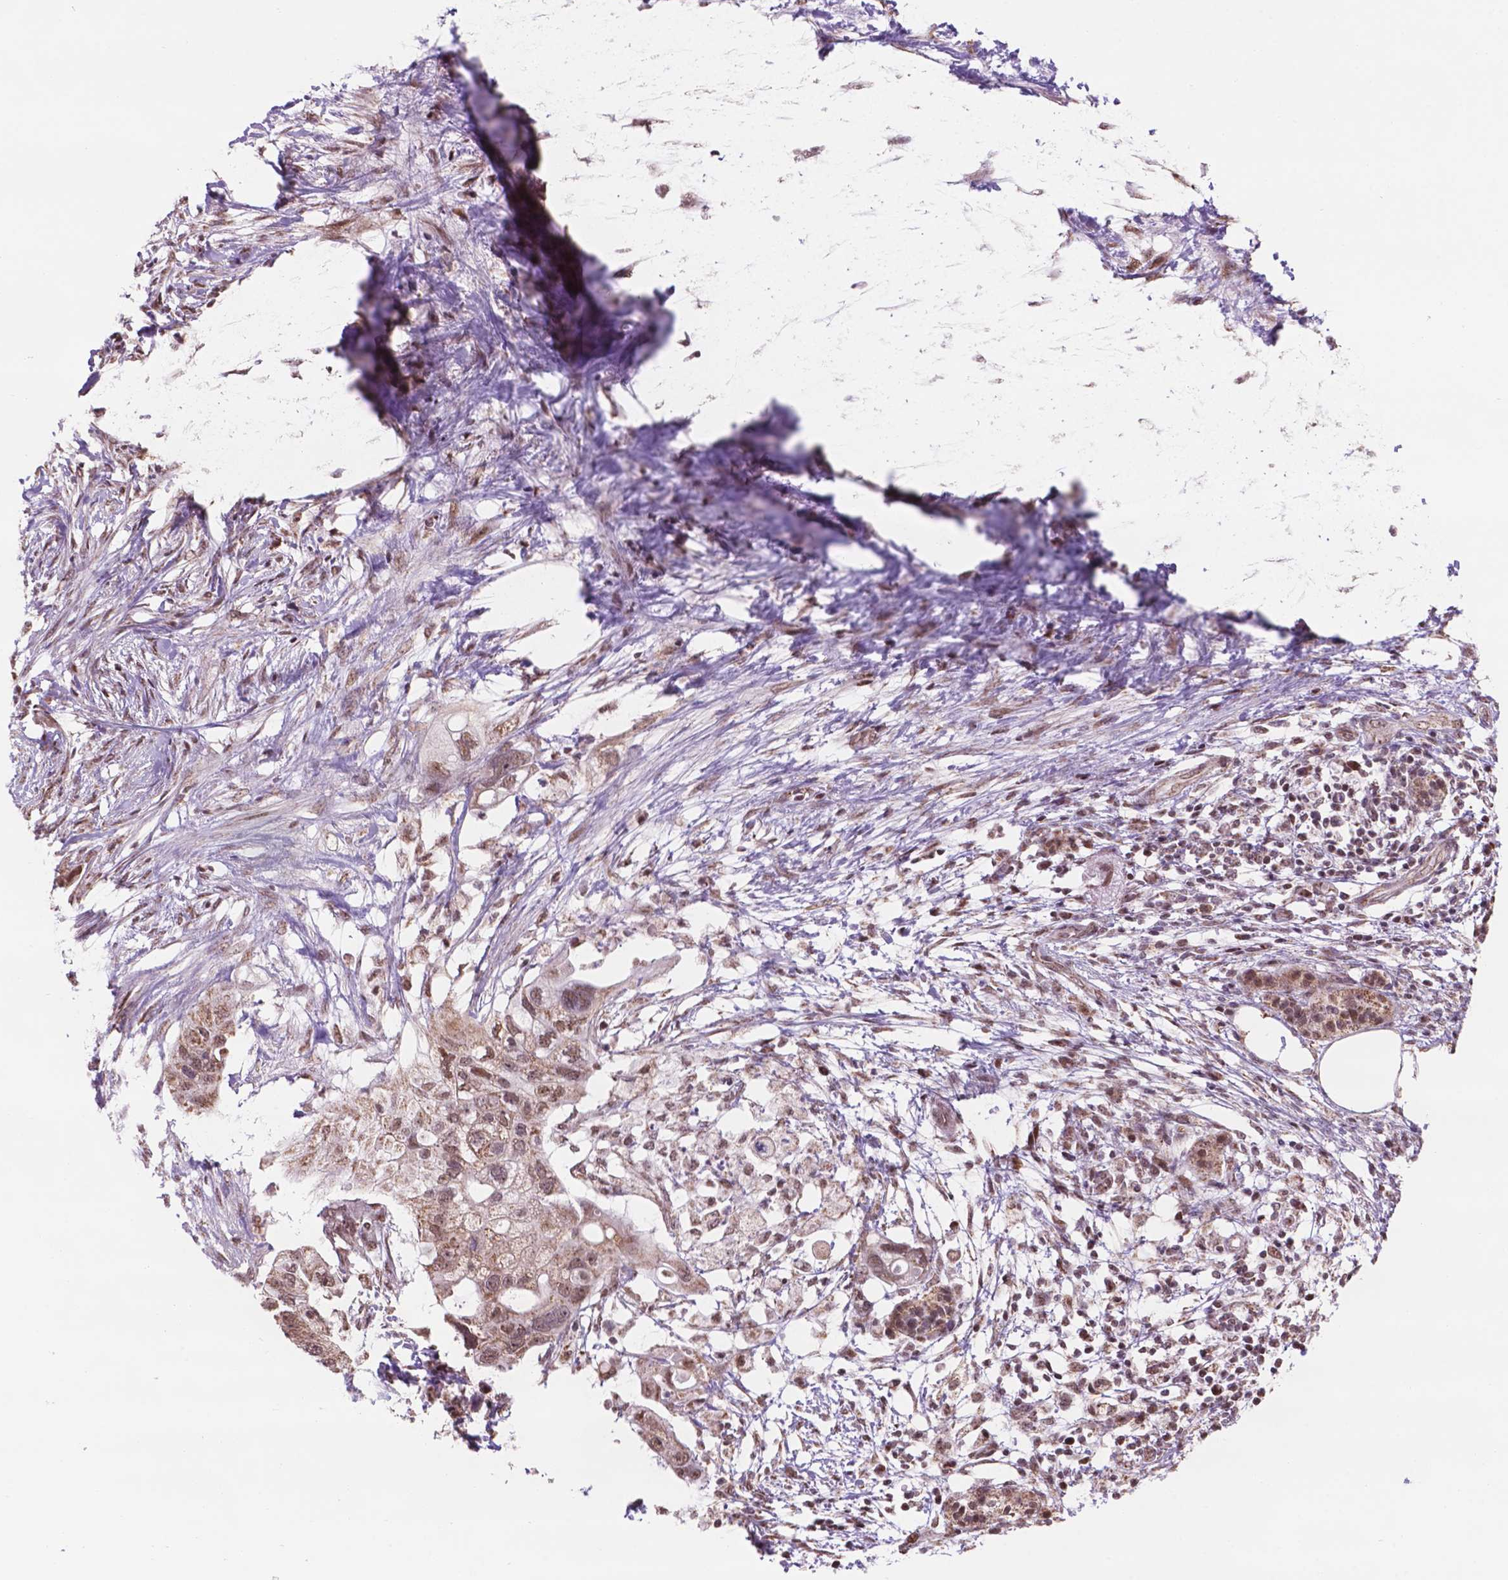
{"staining": {"intensity": "moderate", "quantity": ">75%", "location": "cytoplasmic/membranous,nuclear"}, "tissue": "pancreatic cancer", "cell_type": "Tumor cells", "image_type": "cancer", "snomed": [{"axis": "morphology", "description": "Adenocarcinoma, NOS"}, {"axis": "topography", "description": "Pancreas"}], "caption": "Protein expression analysis of human pancreatic cancer (adenocarcinoma) reveals moderate cytoplasmic/membranous and nuclear staining in approximately >75% of tumor cells.", "gene": "NDUFA10", "patient": {"sex": "female", "age": 72}}